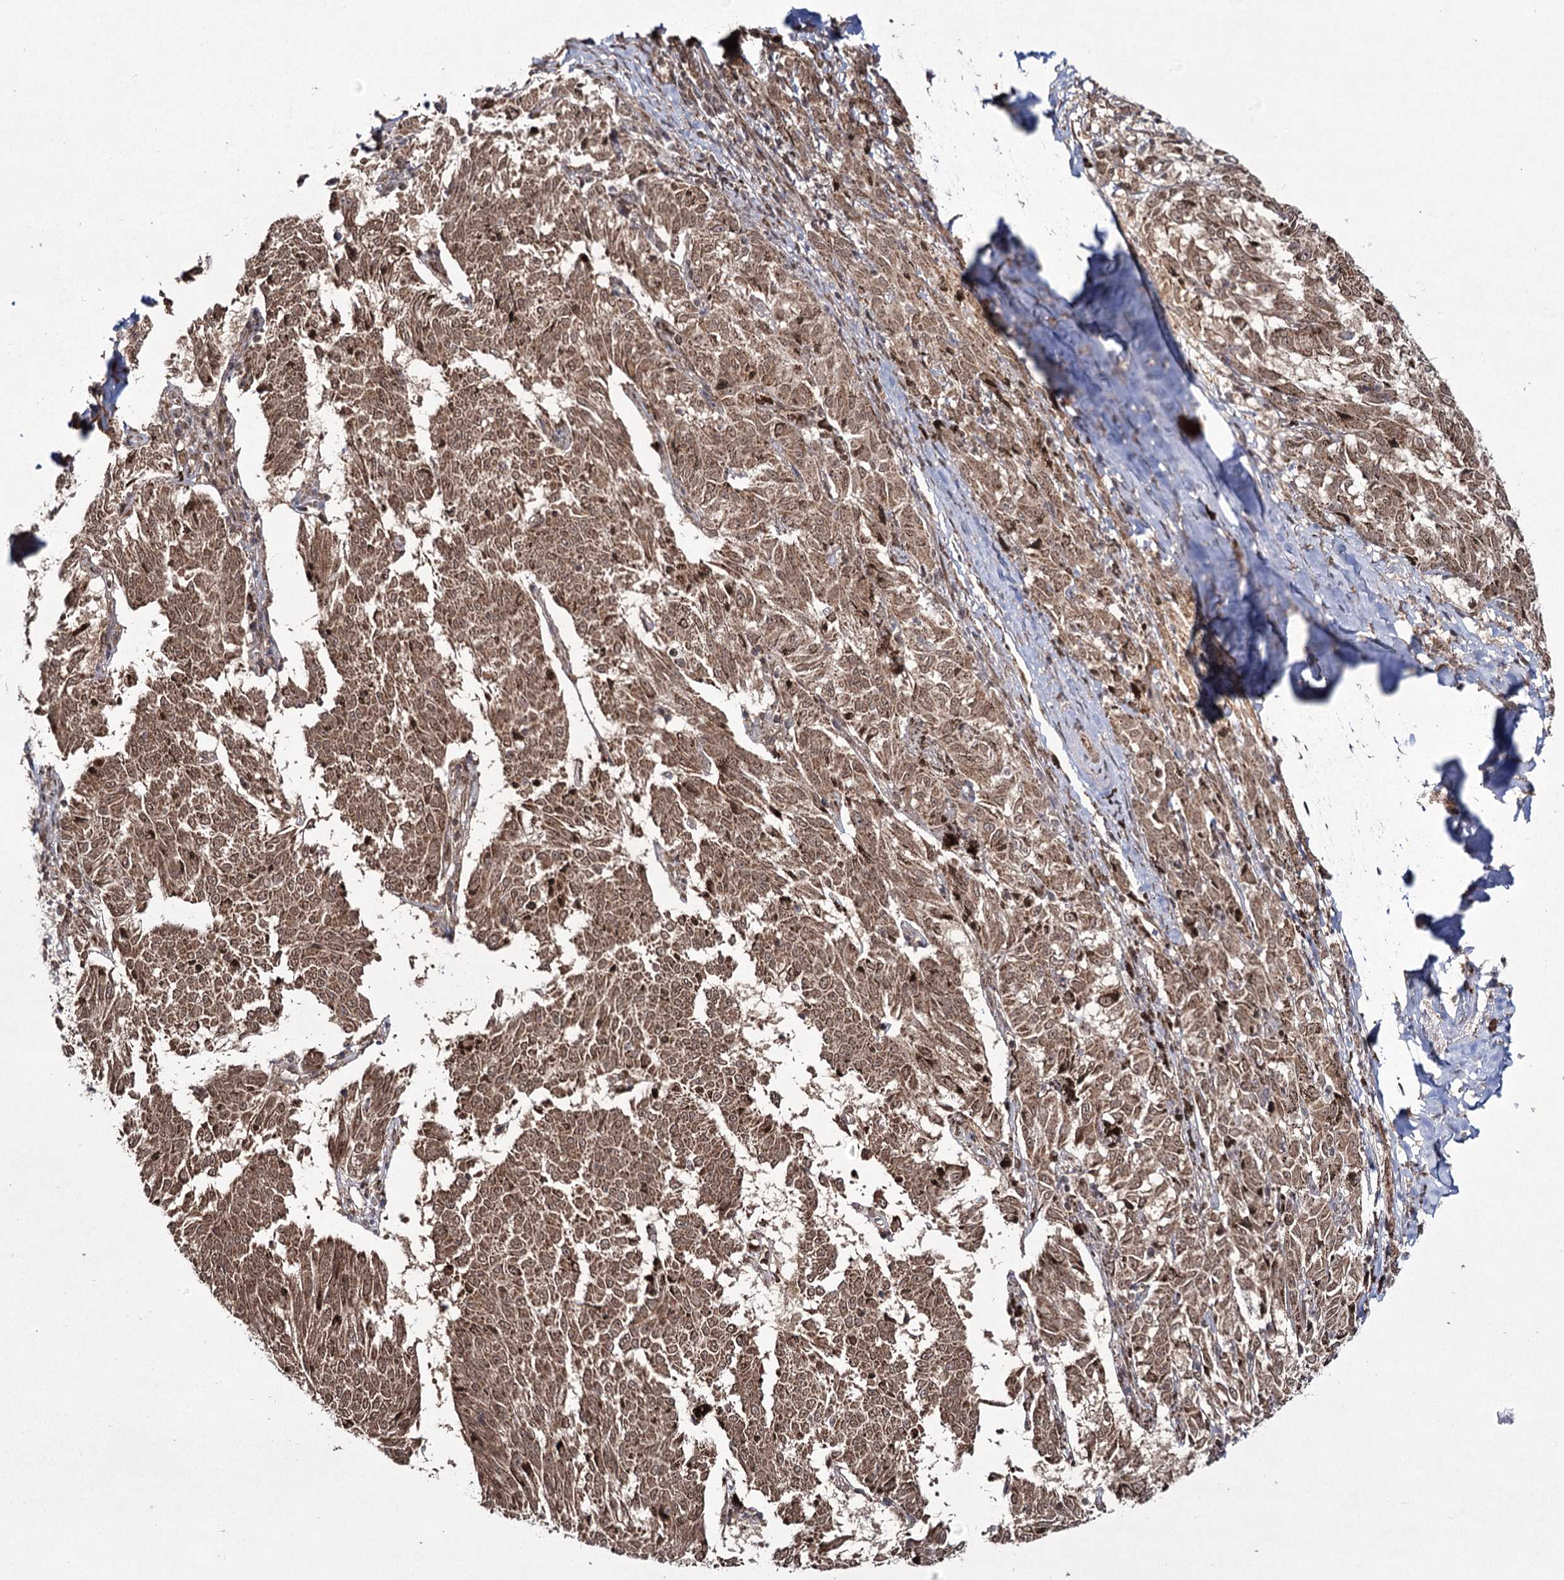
{"staining": {"intensity": "moderate", "quantity": ">75%", "location": "cytoplasmic/membranous,nuclear"}, "tissue": "melanoma", "cell_type": "Tumor cells", "image_type": "cancer", "snomed": [{"axis": "morphology", "description": "Malignant melanoma, NOS"}, {"axis": "topography", "description": "Skin"}], "caption": "Protein expression analysis of human melanoma reveals moderate cytoplasmic/membranous and nuclear expression in approximately >75% of tumor cells.", "gene": "TRNT1", "patient": {"sex": "female", "age": 72}}